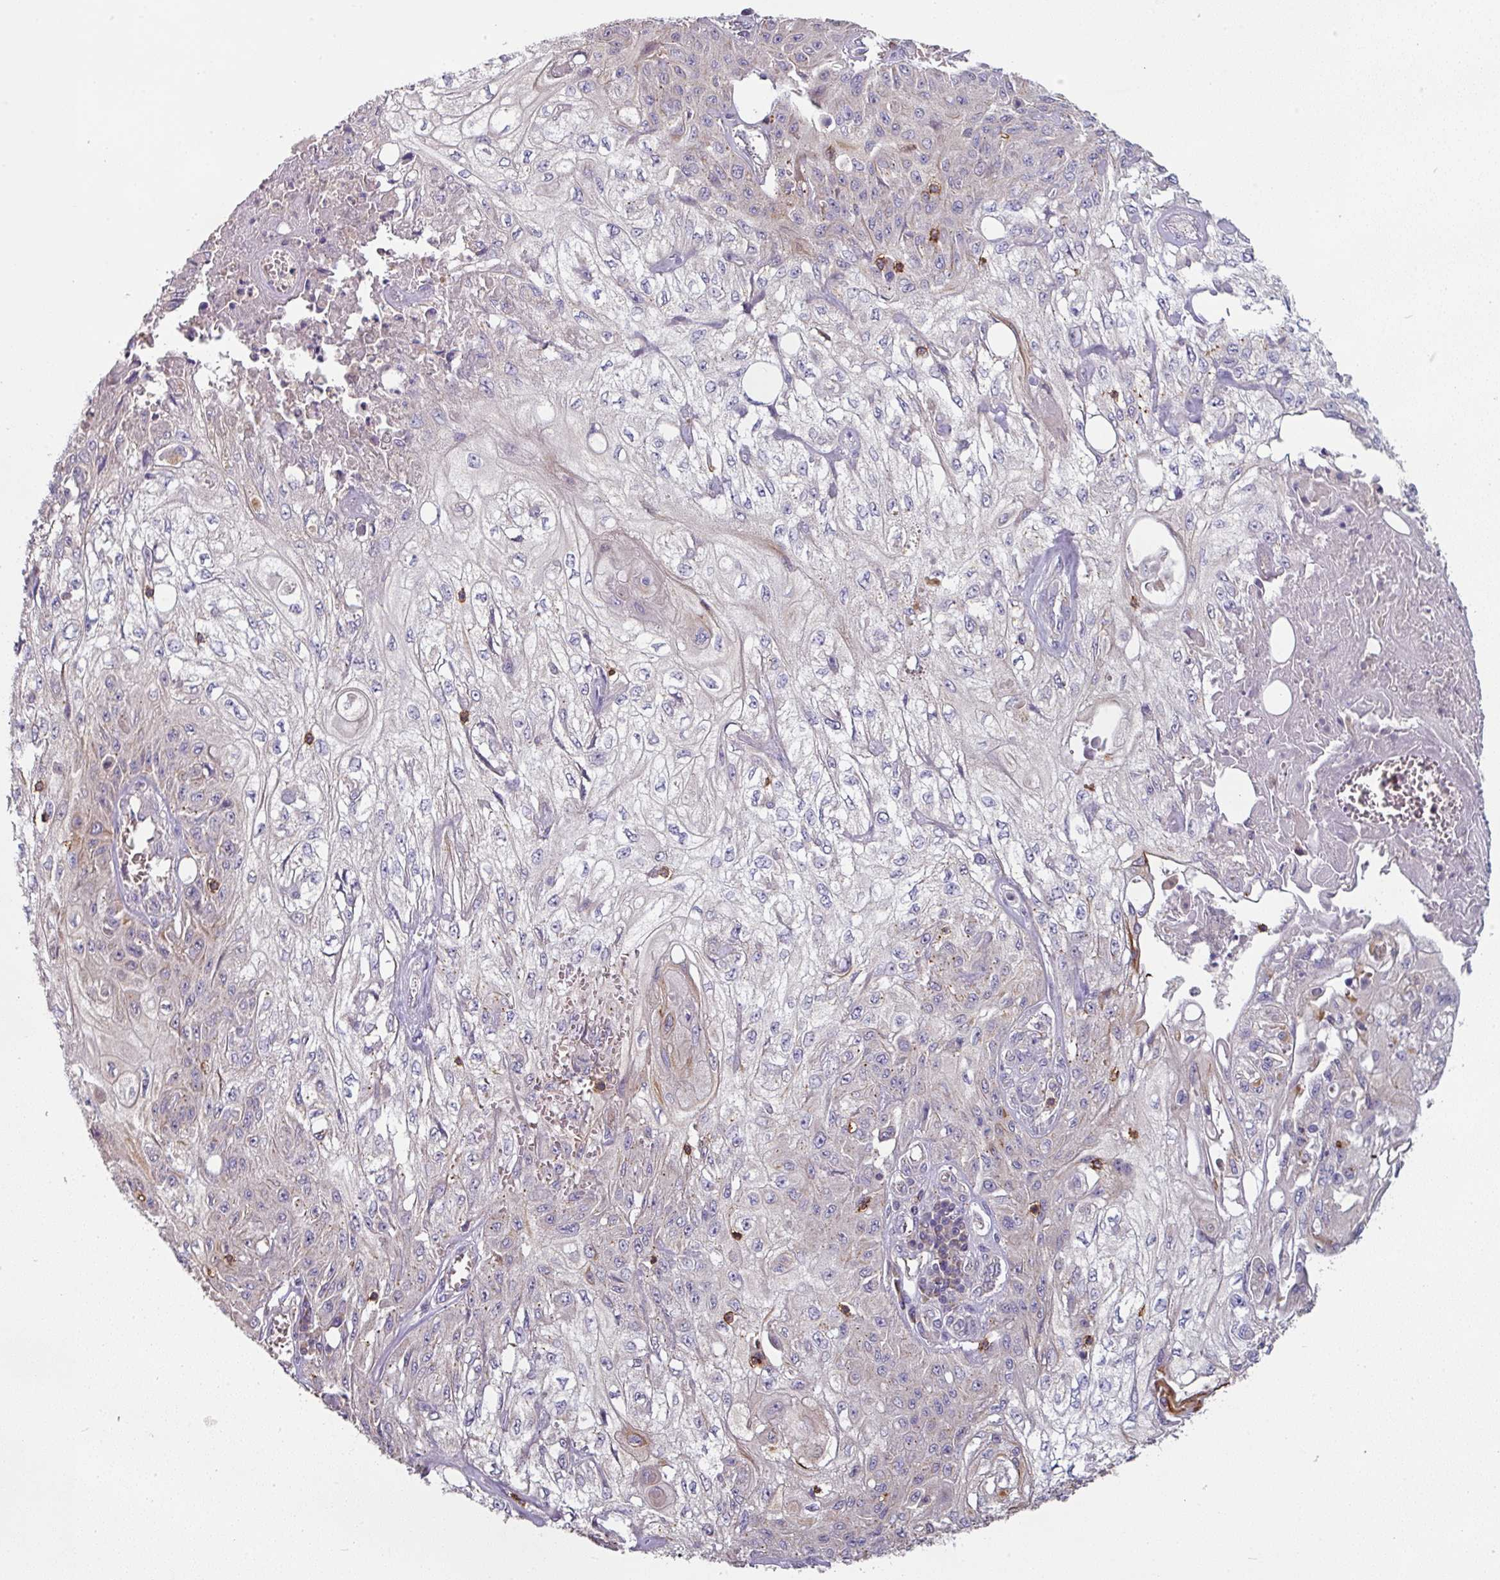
{"staining": {"intensity": "negative", "quantity": "none", "location": "none"}, "tissue": "skin cancer", "cell_type": "Tumor cells", "image_type": "cancer", "snomed": [{"axis": "morphology", "description": "Squamous cell carcinoma, NOS"}, {"axis": "morphology", "description": "Squamous cell carcinoma, metastatic, NOS"}, {"axis": "topography", "description": "Skin"}, {"axis": "topography", "description": "Lymph node"}], "caption": "High magnification brightfield microscopy of skin cancer stained with DAB (3,3'-diaminobenzidine) (brown) and counterstained with hematoxylin (blue): tumor cells show no significant staining.", "gene": "CD3G", "patient": {"sex": "male", "age": 75}}